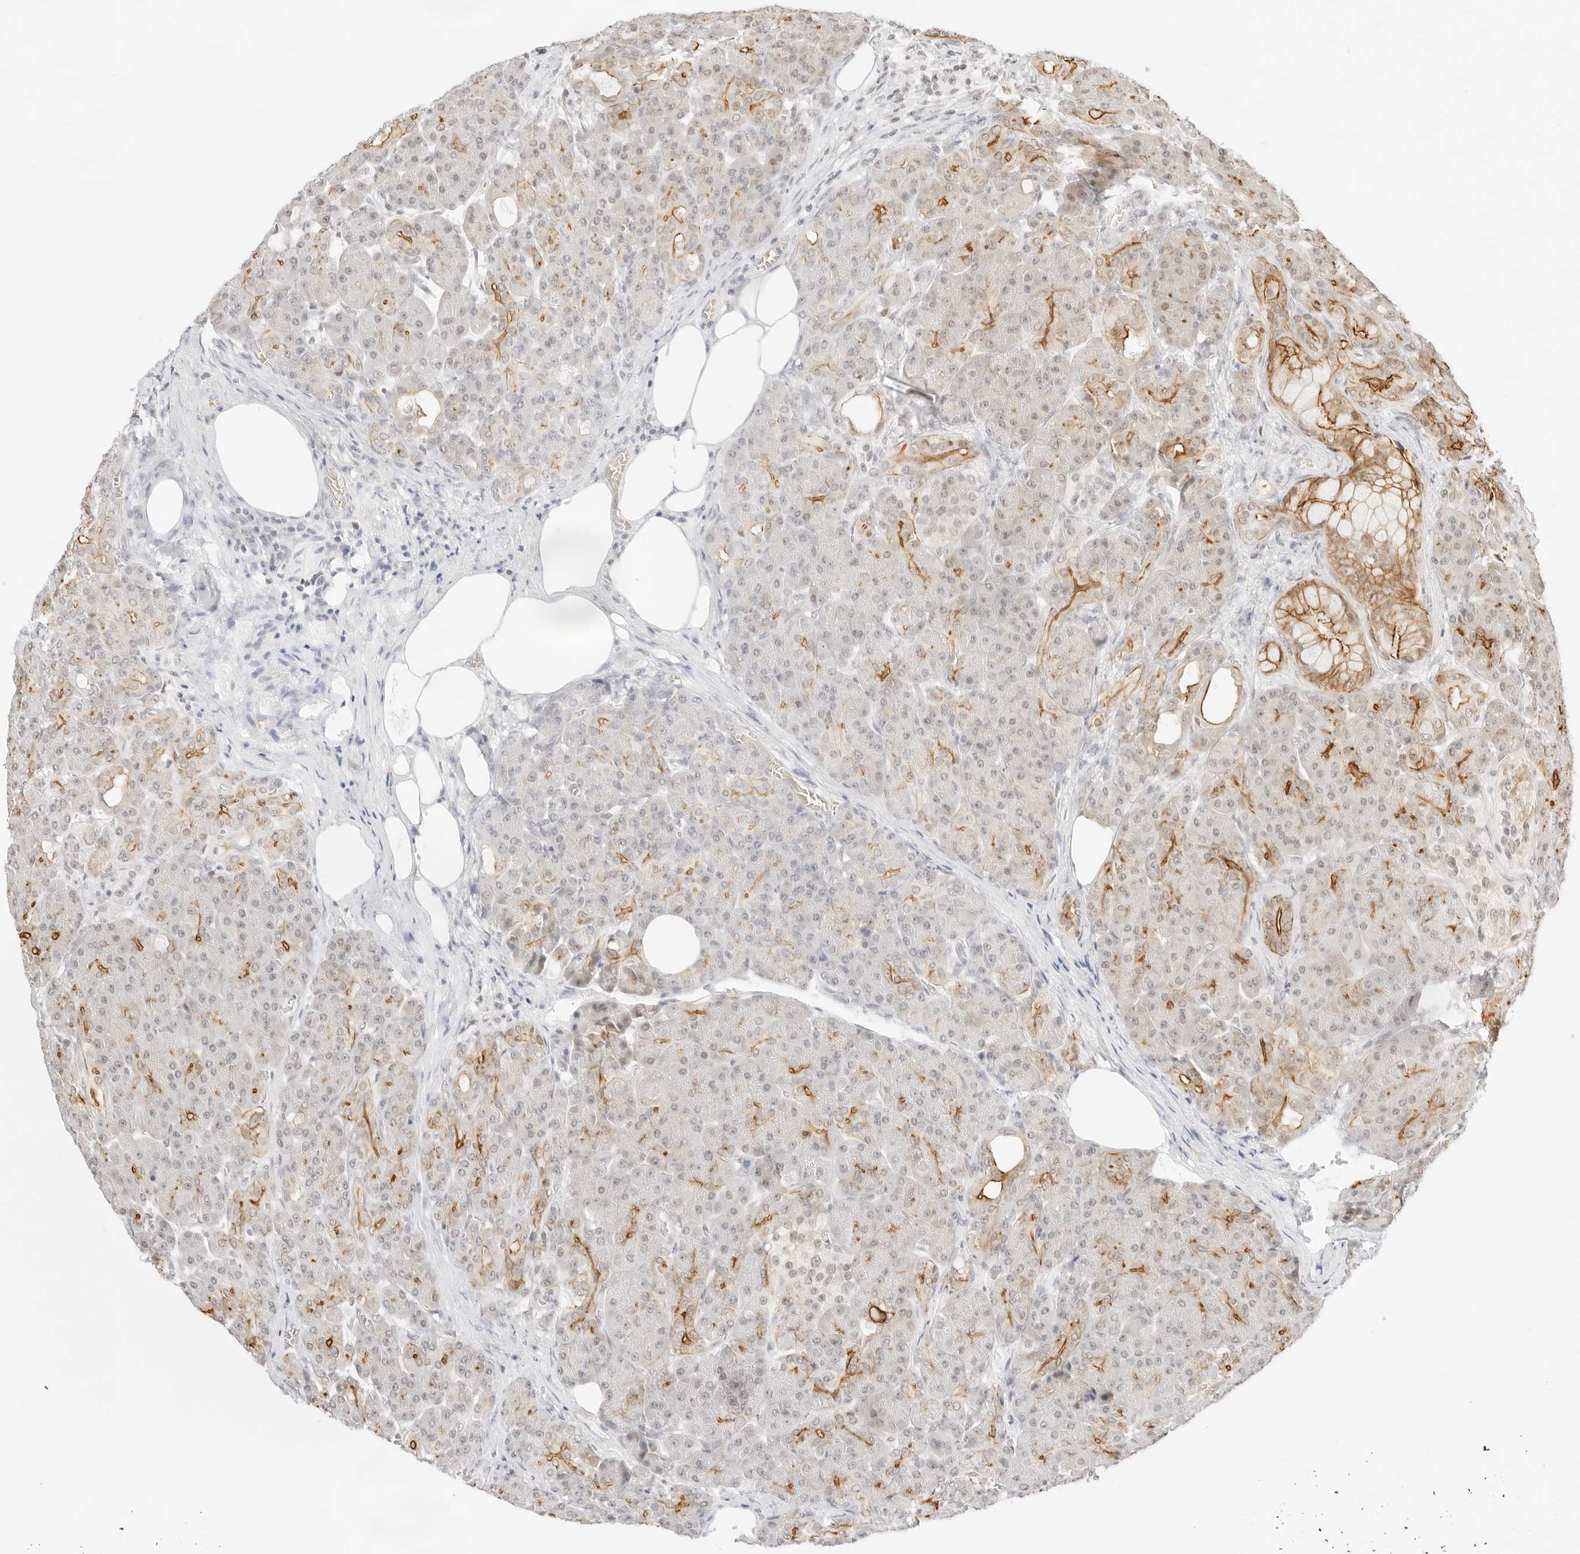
{"staining": {"intensity": "moderate", "quantity": "25%-75%", "location": "cytoplasmic/membranous"}, "tissue": "pancreas", "cell_type": "Exocrine glandular cells", "image_type": "normal", "snomed": [{"axis": "morphology", "description": "Normal tissue, NOS"}, {"axis": "topography", "description": "Pancreas"}], "caption": "The photomicrograph shows a brown stain indicating the presence of a protein in the cytoplasmic/membranous of exocrine glandular cells in pancreas. (DAB (3,3'-diaminobenzidine) IHC, brown staining for protein, blue staining for nuclei).", "gene": "GNAS", "patient": {"sex": "male", "age": 63}}